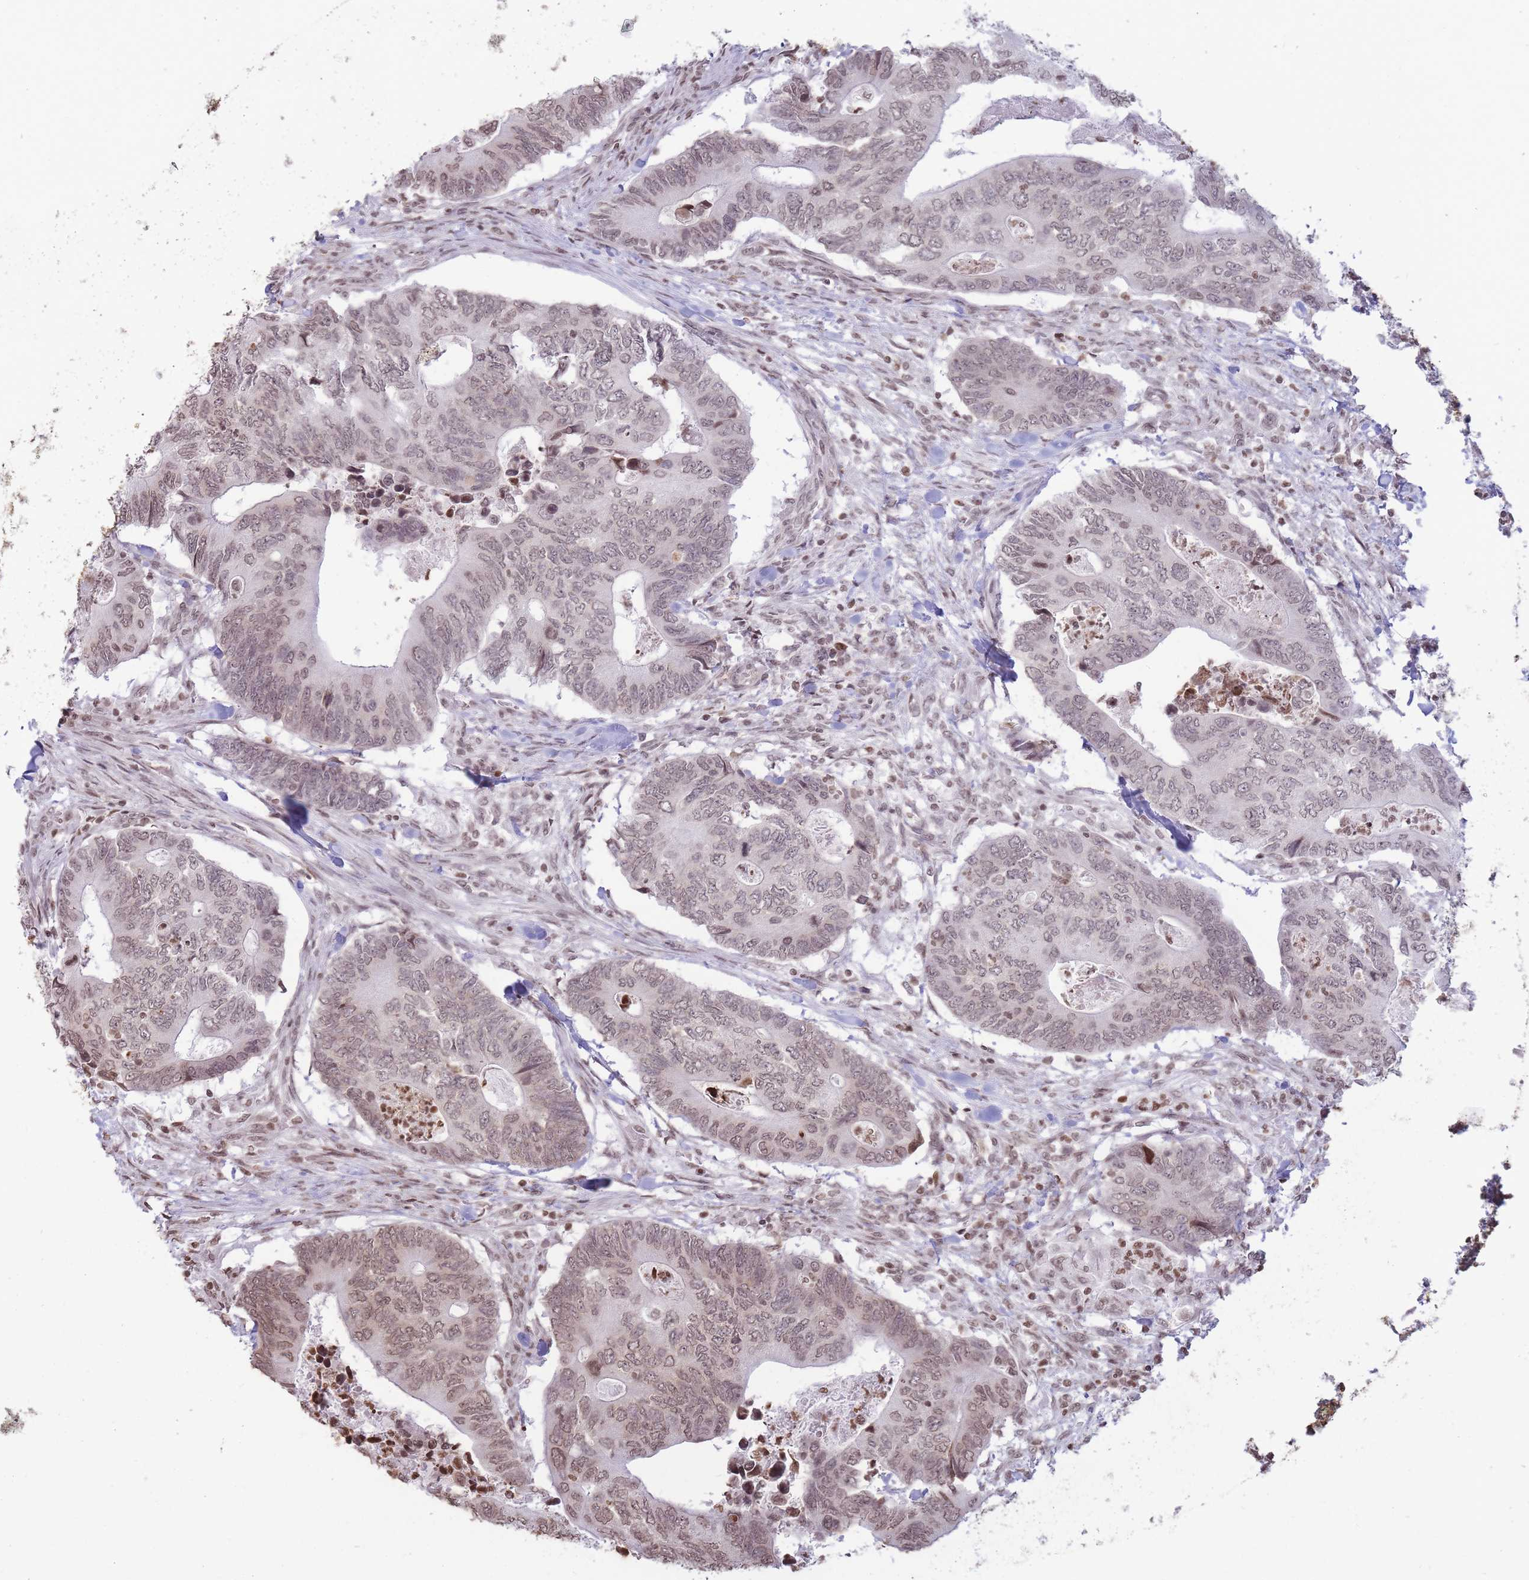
{"staining": {"intensity": "moderate", "quantity": ">75%", "location": "nuclear"}, "tissue": "colorectal cancer", "cell_type": "Tumor cells", "image_type": "cancer", "snomed": [{"axis": "morphology", "description": "Adenocarcinoma, NOS"}, {"axis": "topography", "description": "Colon"}], "caption": "This is a histology image of immunohistochemistry staining of colorectal adenocarcinoma, which shows moderate staining in the nuclear of tumor cells.", "gene": "SHISAL1", "patient": {"sex": "male", "age": 87}}